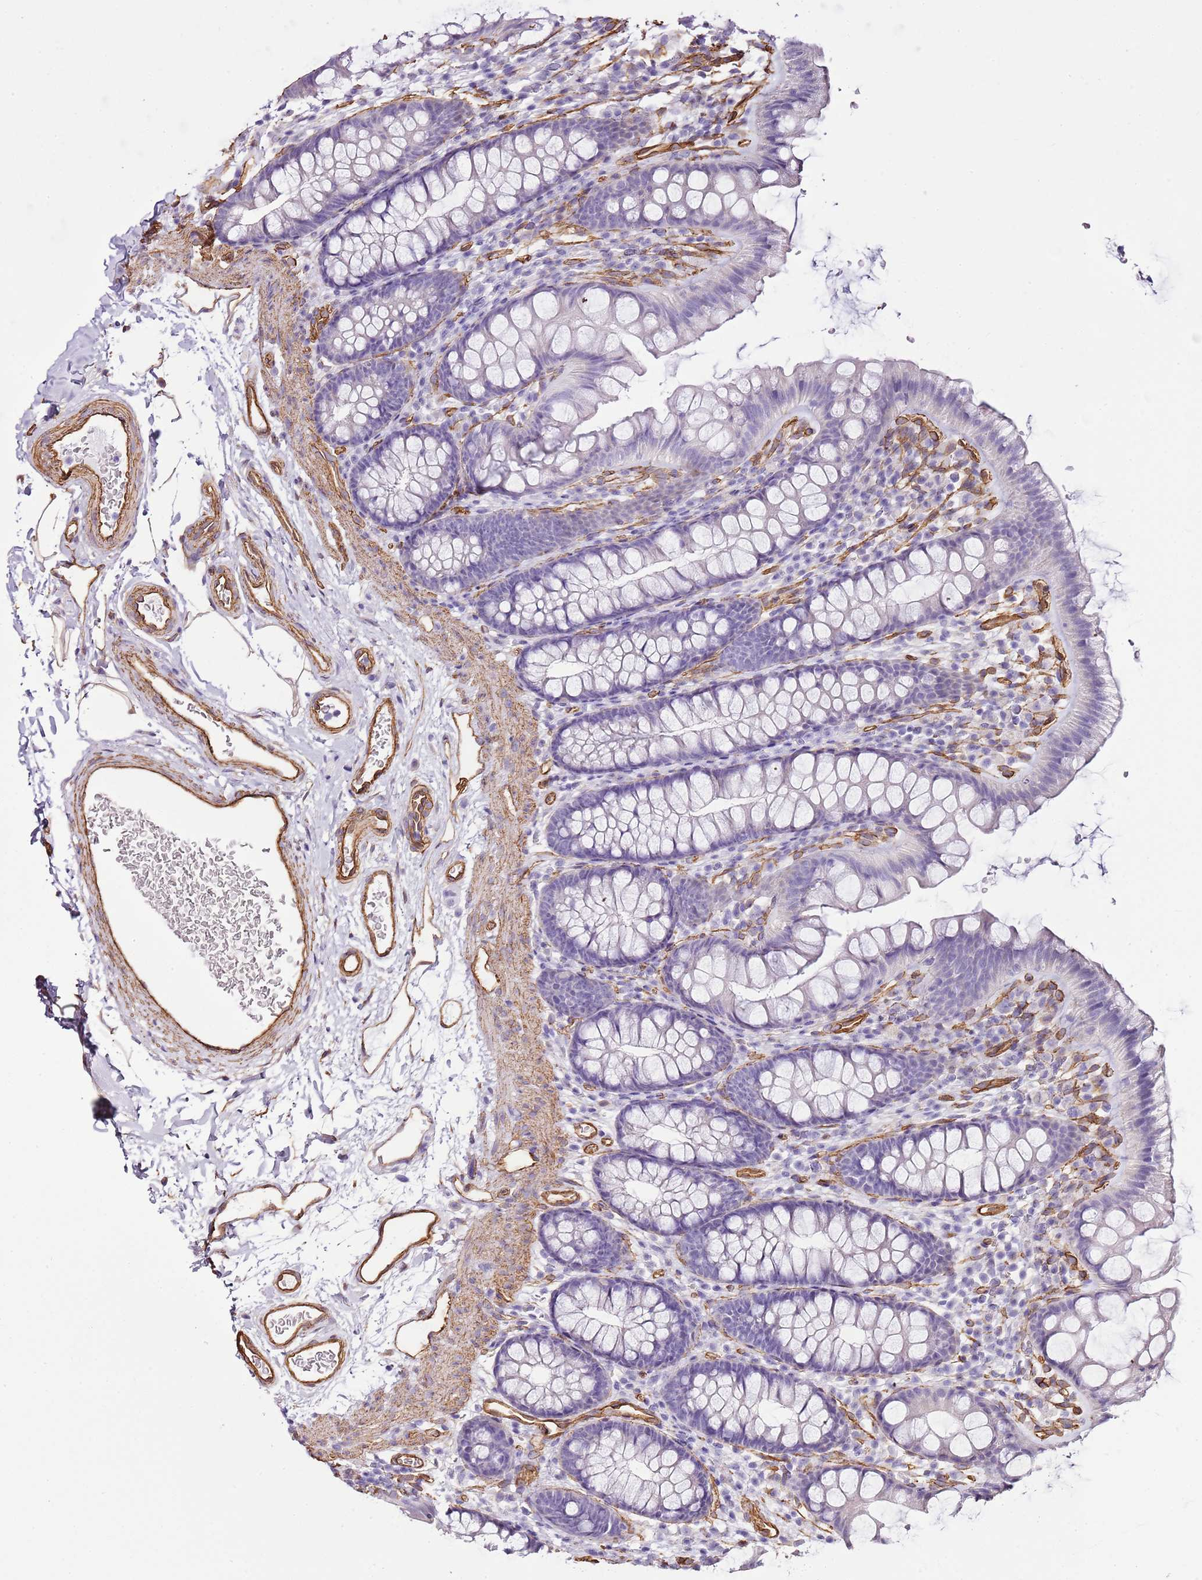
{"staining": {"intensity": "moderate", "quantity": ">75%", "location": "cytoplasmic/membranous"}, "tissue": "colon", "cell_type": "Endothelial cells", "image_type": "normal", "snomed": [{"axis": "morphology", "description": "Normal tissue, NOS"}, {"axis": "topography", "description": "Colon"}], "caption": "Immunohistochemical staining of normal human colon shows moderate cytoplasmic/membranous protein staining in approximately >75% of endothelial cells. (brown staining indicates protein expression, while blue staining denotes nuclei).", "gene": "CTDSPL", "patient": {"sex": "female", "age": 62}}